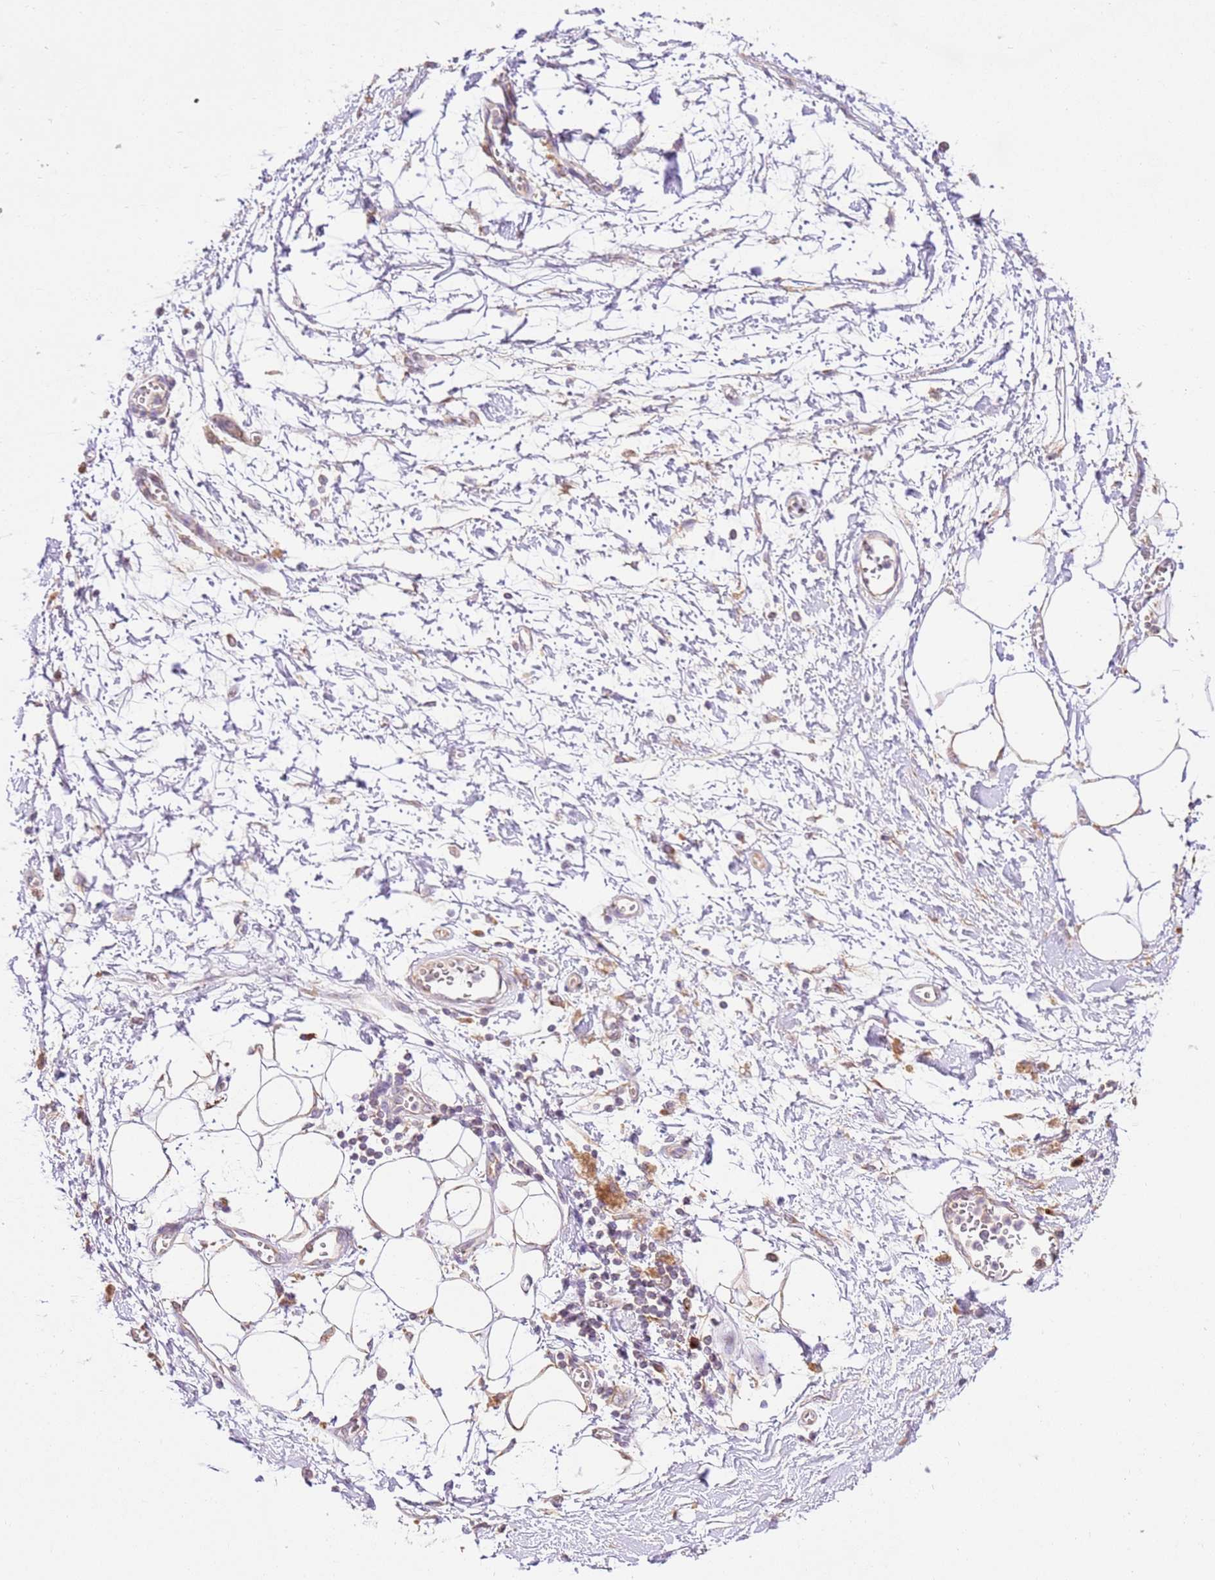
{"staining": {"intensity": "negative", "quantity": "none", "location": "none"}, "tissue": "adipose tissue", "cell_type": "Adipocytes", "image_type": "normal", "snomed": [{"axis": "morphology", "description": "Normal tissue, NOS"}, {"axis": "morphology", "description": "Adenocarcinoma, NOS"}, {"axis": "topography", "description": "Pancreas"}, {"axis": "topography", "description": "Peripheral nerve tissue"}], "caption": "This is an immunohistochemistry micrograph of benign adipose tissue. There is no staining in adipocytes.", "gene": "SPATA2L", "patient": {"sex": "male", "age": 59}}